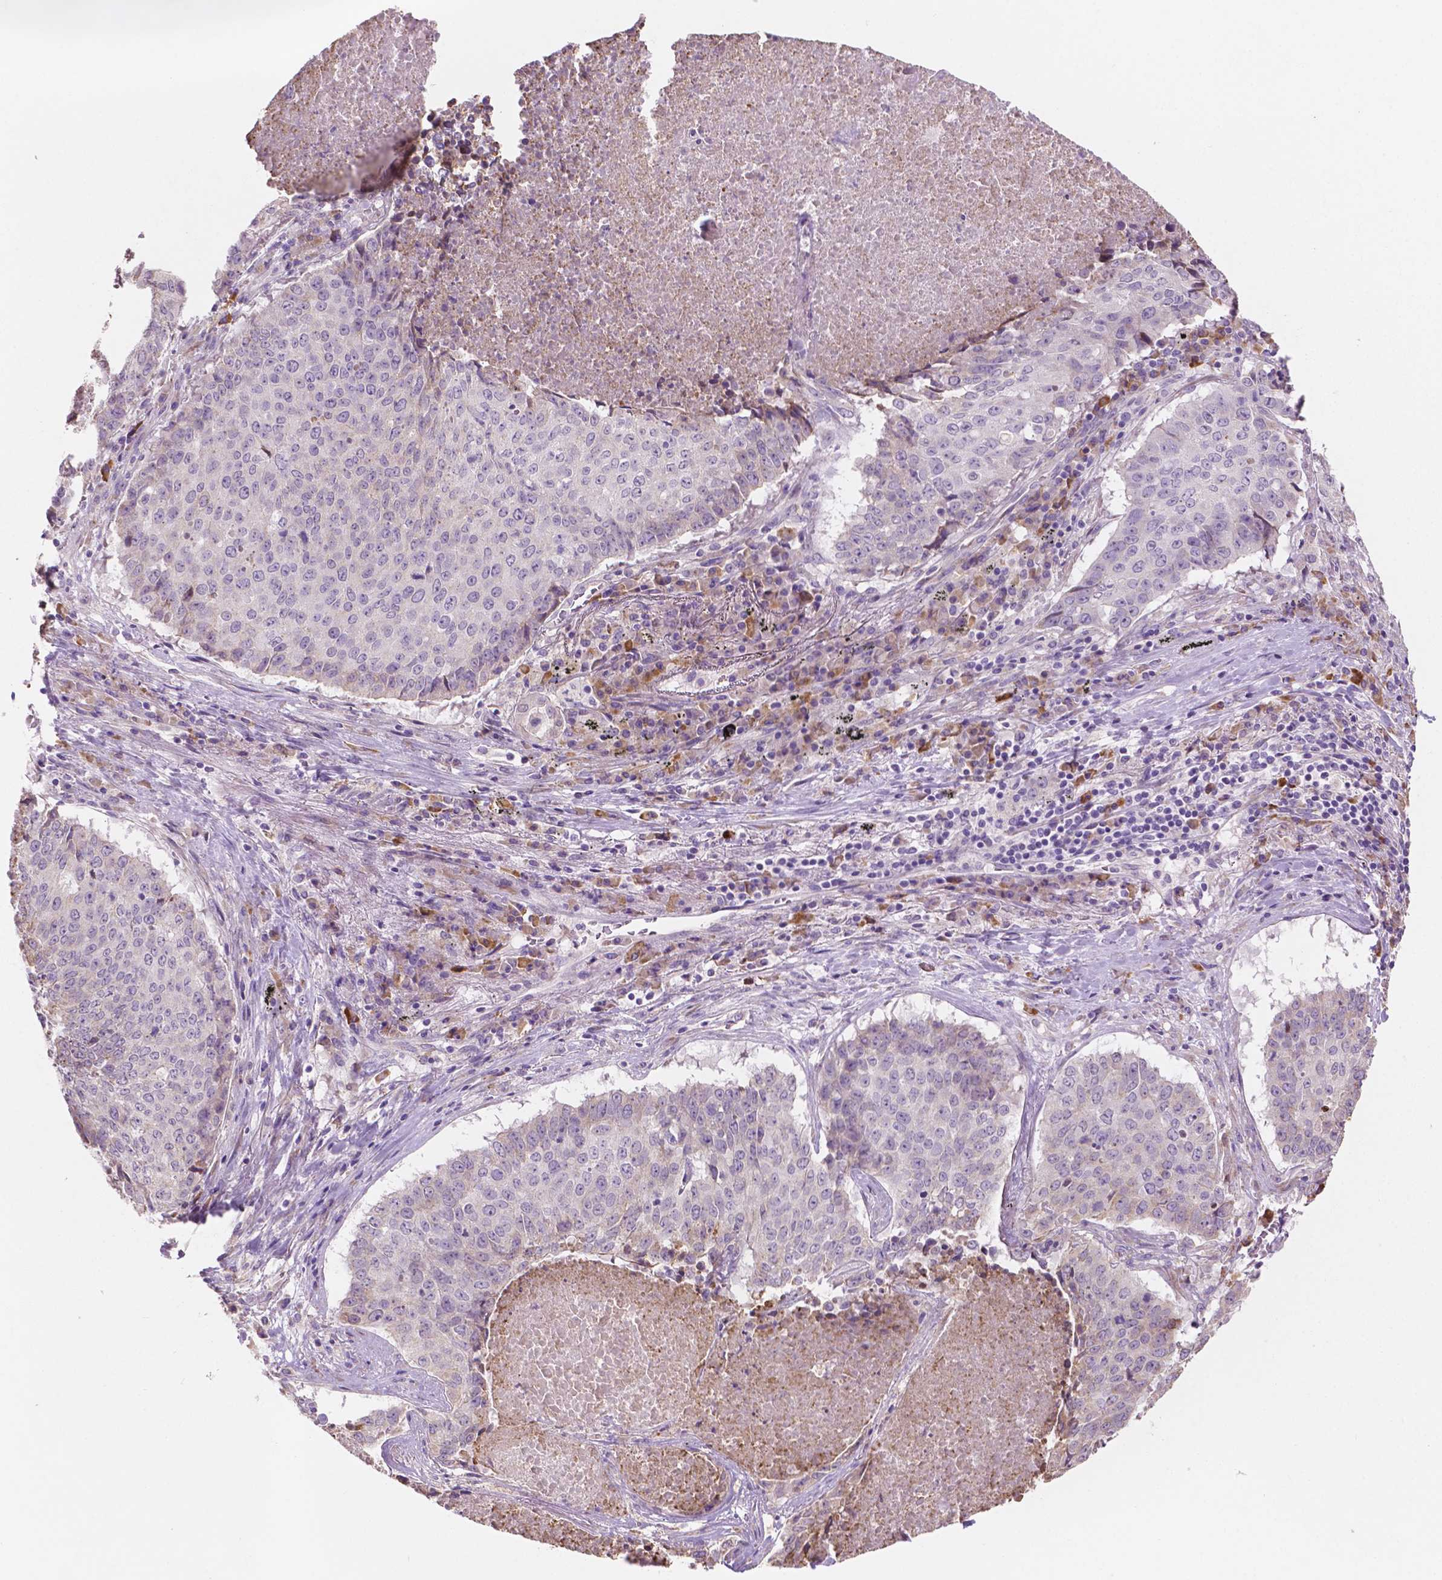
{"staining": {"intensity": "negative", "quantity": "none", "location": "none"}, "tissue": "lung cancer", "cell_type": "Tumor cells", "image_type": "cancer", "snomed": [{"axis": "morphology", "description": "Normal tissue, NOS"}, {"axis": "morphology", "description": "Squamous cell carcinoma, NOS"}, {"axis": "topography", "description": "Bronchus"}, {"axis": "topography", "description": "Lung"}], "caption": "Lung cancer (squamous cell carcinoma) was stained to show a protein in brown. There is no significant expression in tumor cells.", "gene": "LRP1B", "patient": {"sex": "male", "age": 64}}